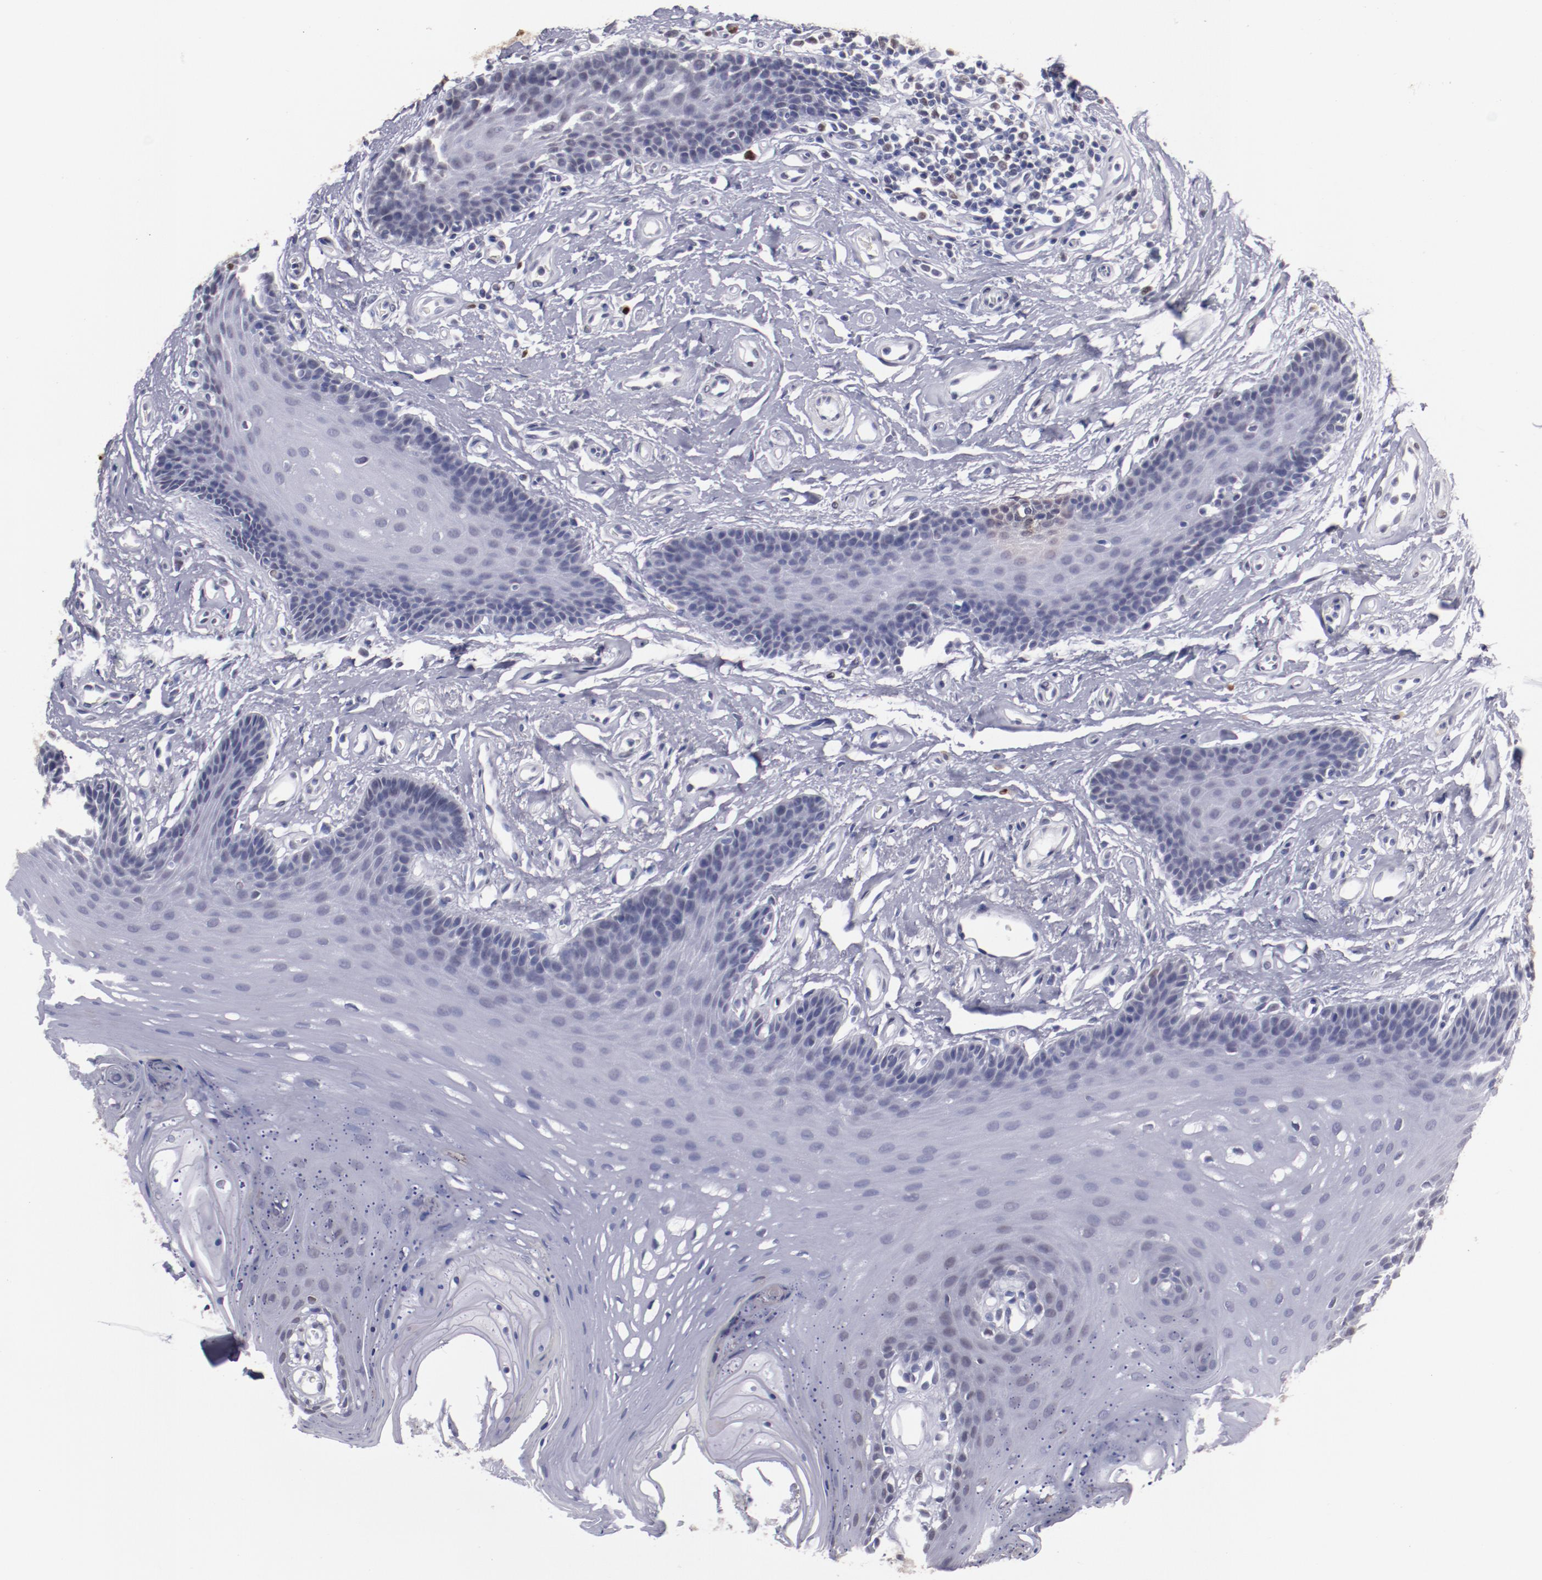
{"staining": {"intensity": "negative", "quantity": "none", "location": "none"}, "tissue": "oral mucosa", "cell_type": "Squamous epithelial cells", "image_type": "normal", "snomed": [{"axis": "morphology", "description": "Normal tissue, NOS"}, {"axis": "topography", "description": "Oral tissue"}], "caption": "Histopathology image shows no significant protein expression in squamous epithelial cells of normal oral mucosa.", "gene": "IRF4", "patient": {"sex": "male", "age": 62}}